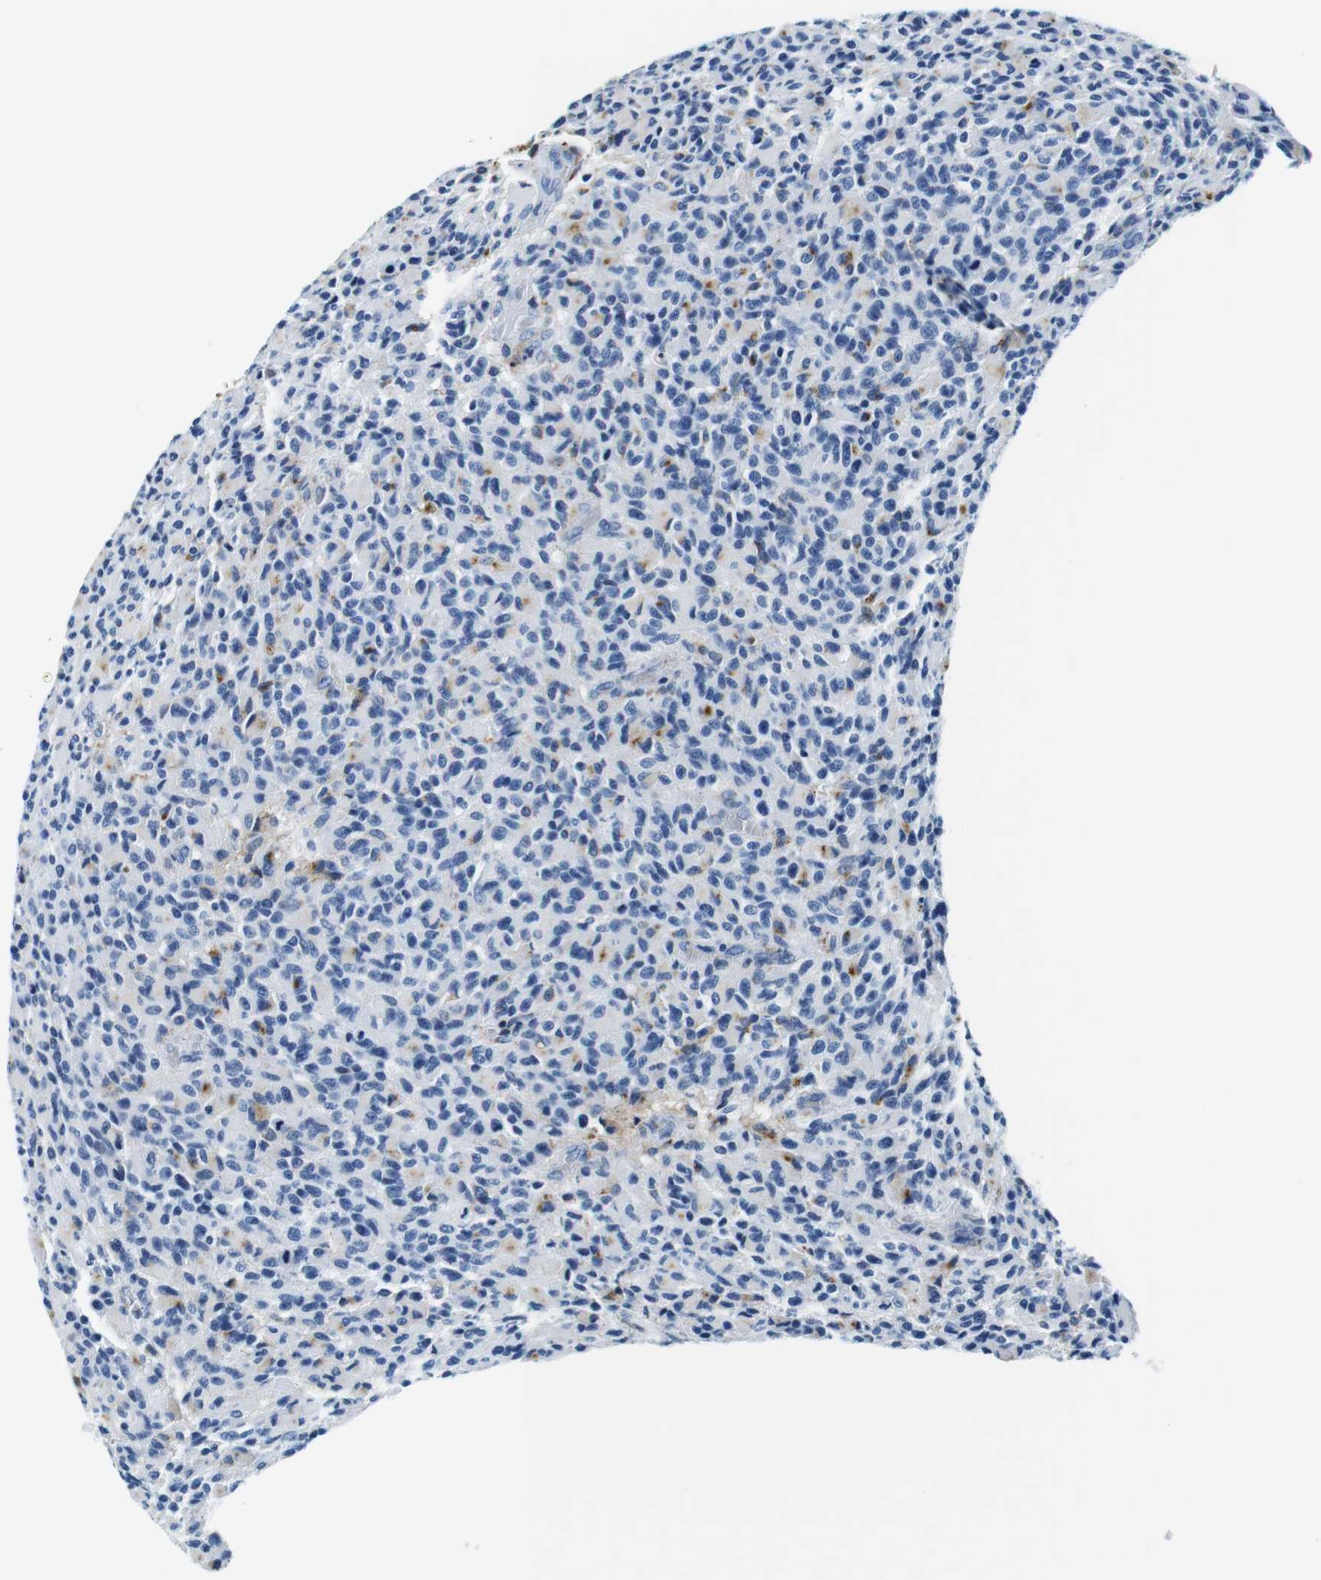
{"staining": {"intensity": "negative", "quantity": "none", "location": "none"}, "tissue": "glioma", "cell_type": "Tumor cells", "image_type": "cancer", "snomed": [{"axis": "morphology", "description": "Glioma, malignant, High grade"}, {"axis": "topography", "description": "Brain"}], "caption": "Tumor cells show no significant expression in glioma.", "gene": "HLA-DRB1", "patient": {"sex": "male", "age": 71}}